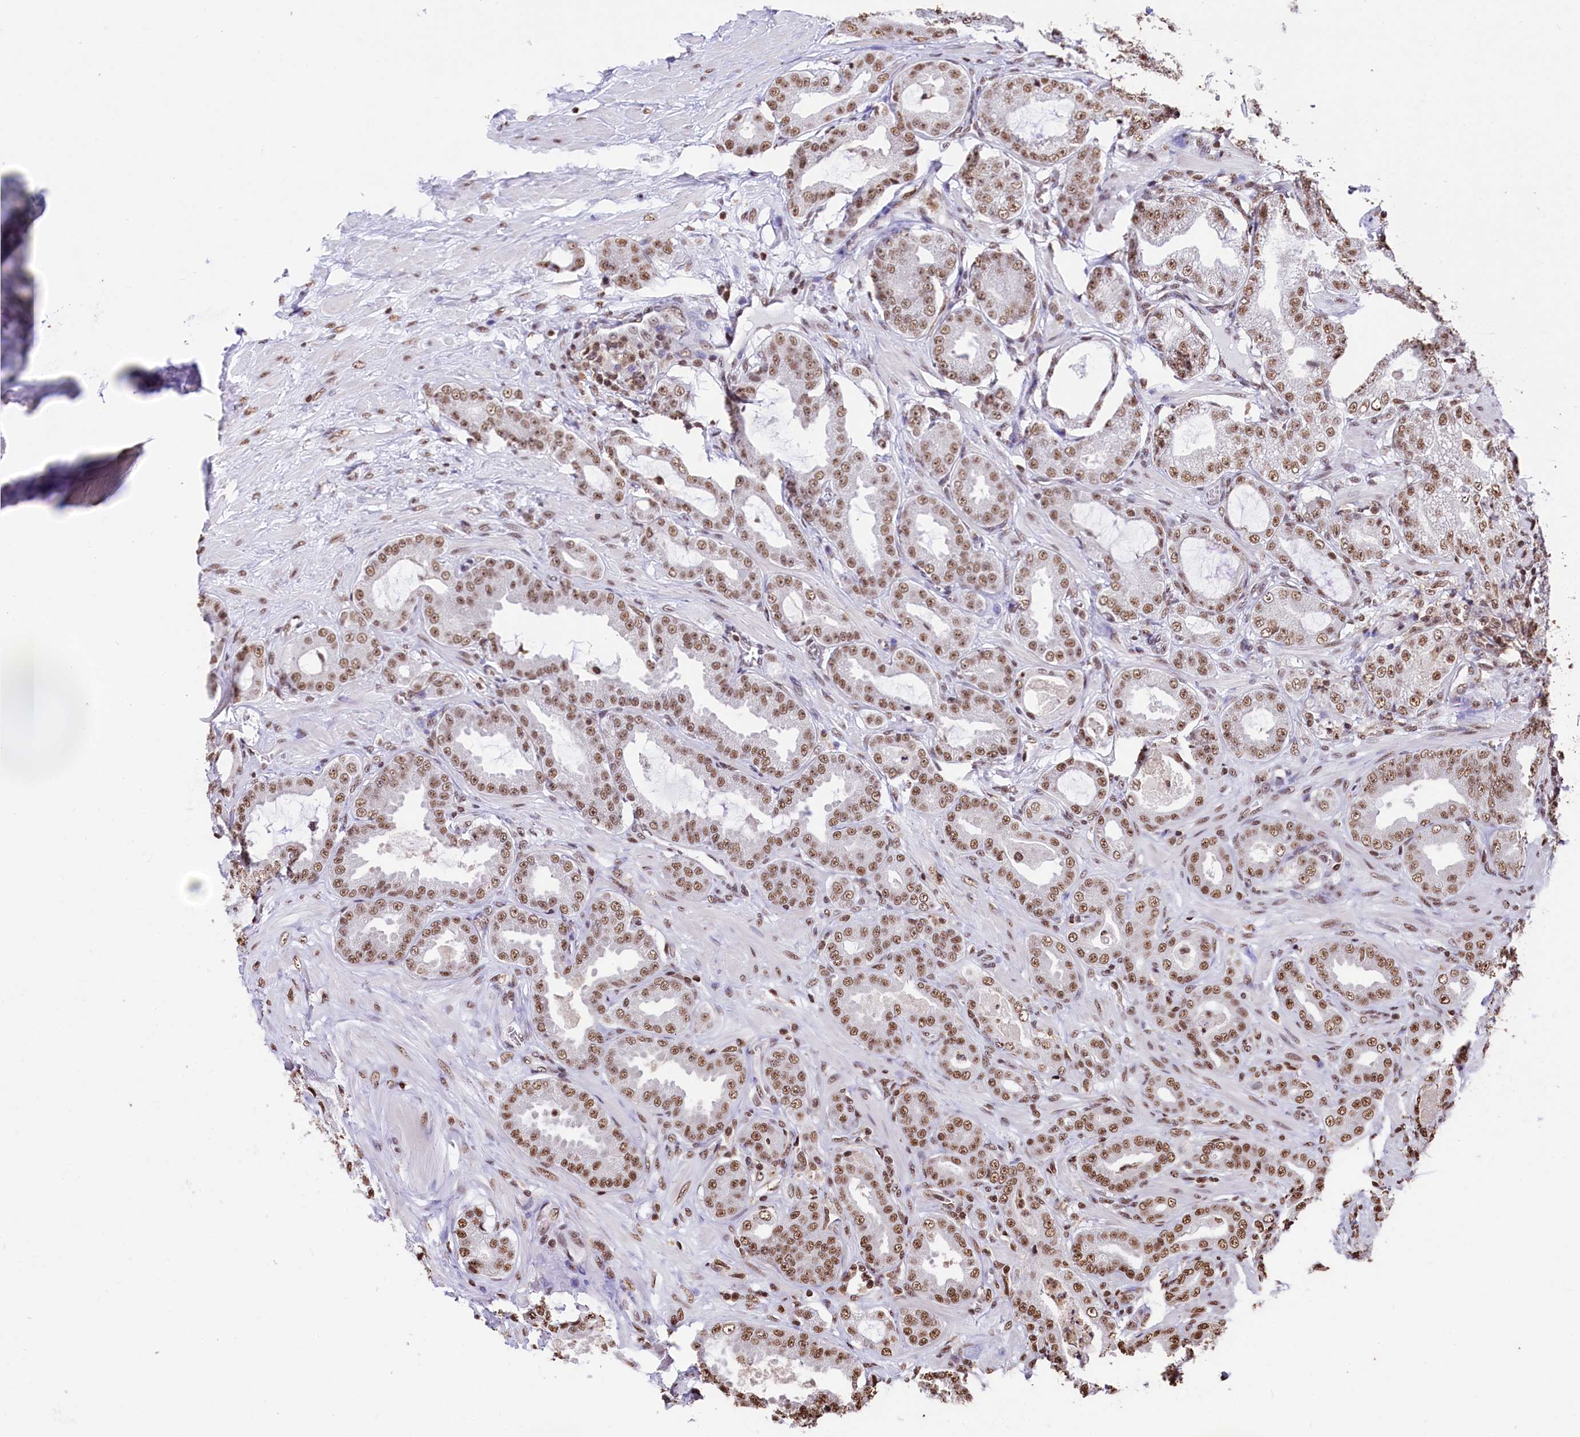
{"staining": {"intensity": "moderate", "quantity": ">75%", "location": "nuclear"}, "tissue": "prostate cancer", "cell_type": "Tumor cells", "image_type": "cancer", "snomed": [{"axis": "morphology", "description": "Adenocarcinoma, Low grade"}, {"axis": "topography", "description": "Prostate"}], "caption": "Immunohistochemical staining of prostate cancer (low-grade adenocarcinoma) shows medium levels of moderate nuclear expression in about >75% of tumor cells.", "gene": "SNRPD2", "patient": {"sex": "male", "age": 63}}